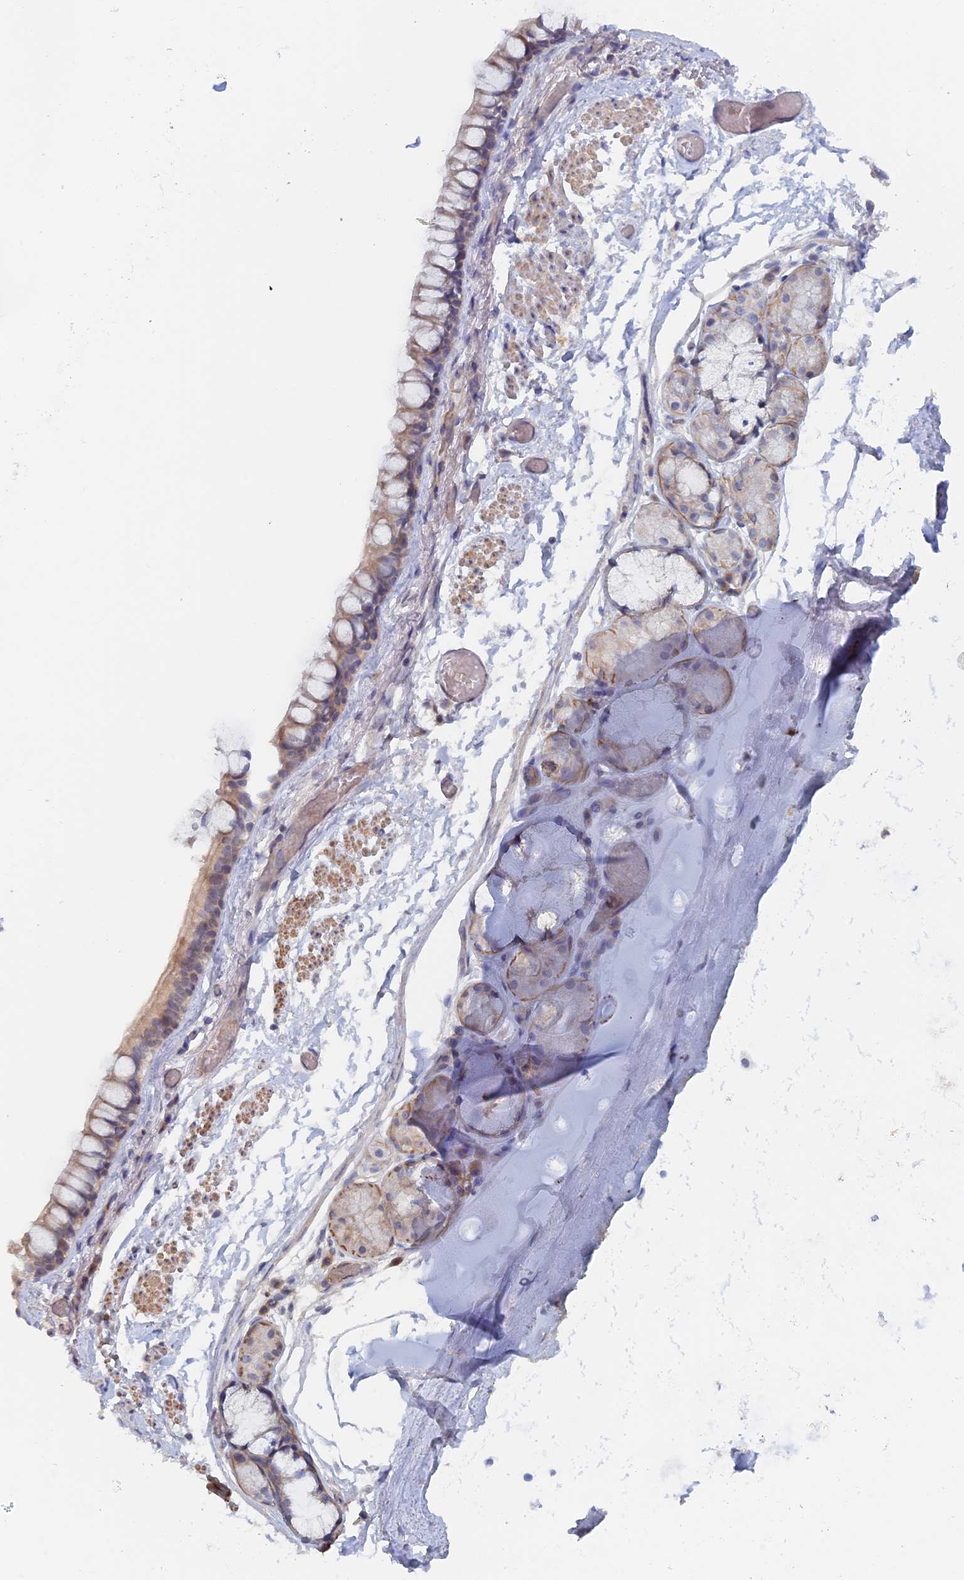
{"staining": {"intensity": "weak", "quantity": ">75%", "location": "cytoplasmic/membranous"}, "tissue": "bronchus", "cell_type": "Respiratory epithelial cells", "image_type": "normal", "snomed": [{"axis": "morphology", "description": "Normal tissue, NOS"}, {"axis": "topography", "description": "Cartilage tissue"}], "caption": "Normal bronchus displays weak cytoplasmic/membranous expression in approximately >75% of respiratory epithelial cells.", "gene": "ELOVL6", "patient": {"sex": "male", "age": 63}}